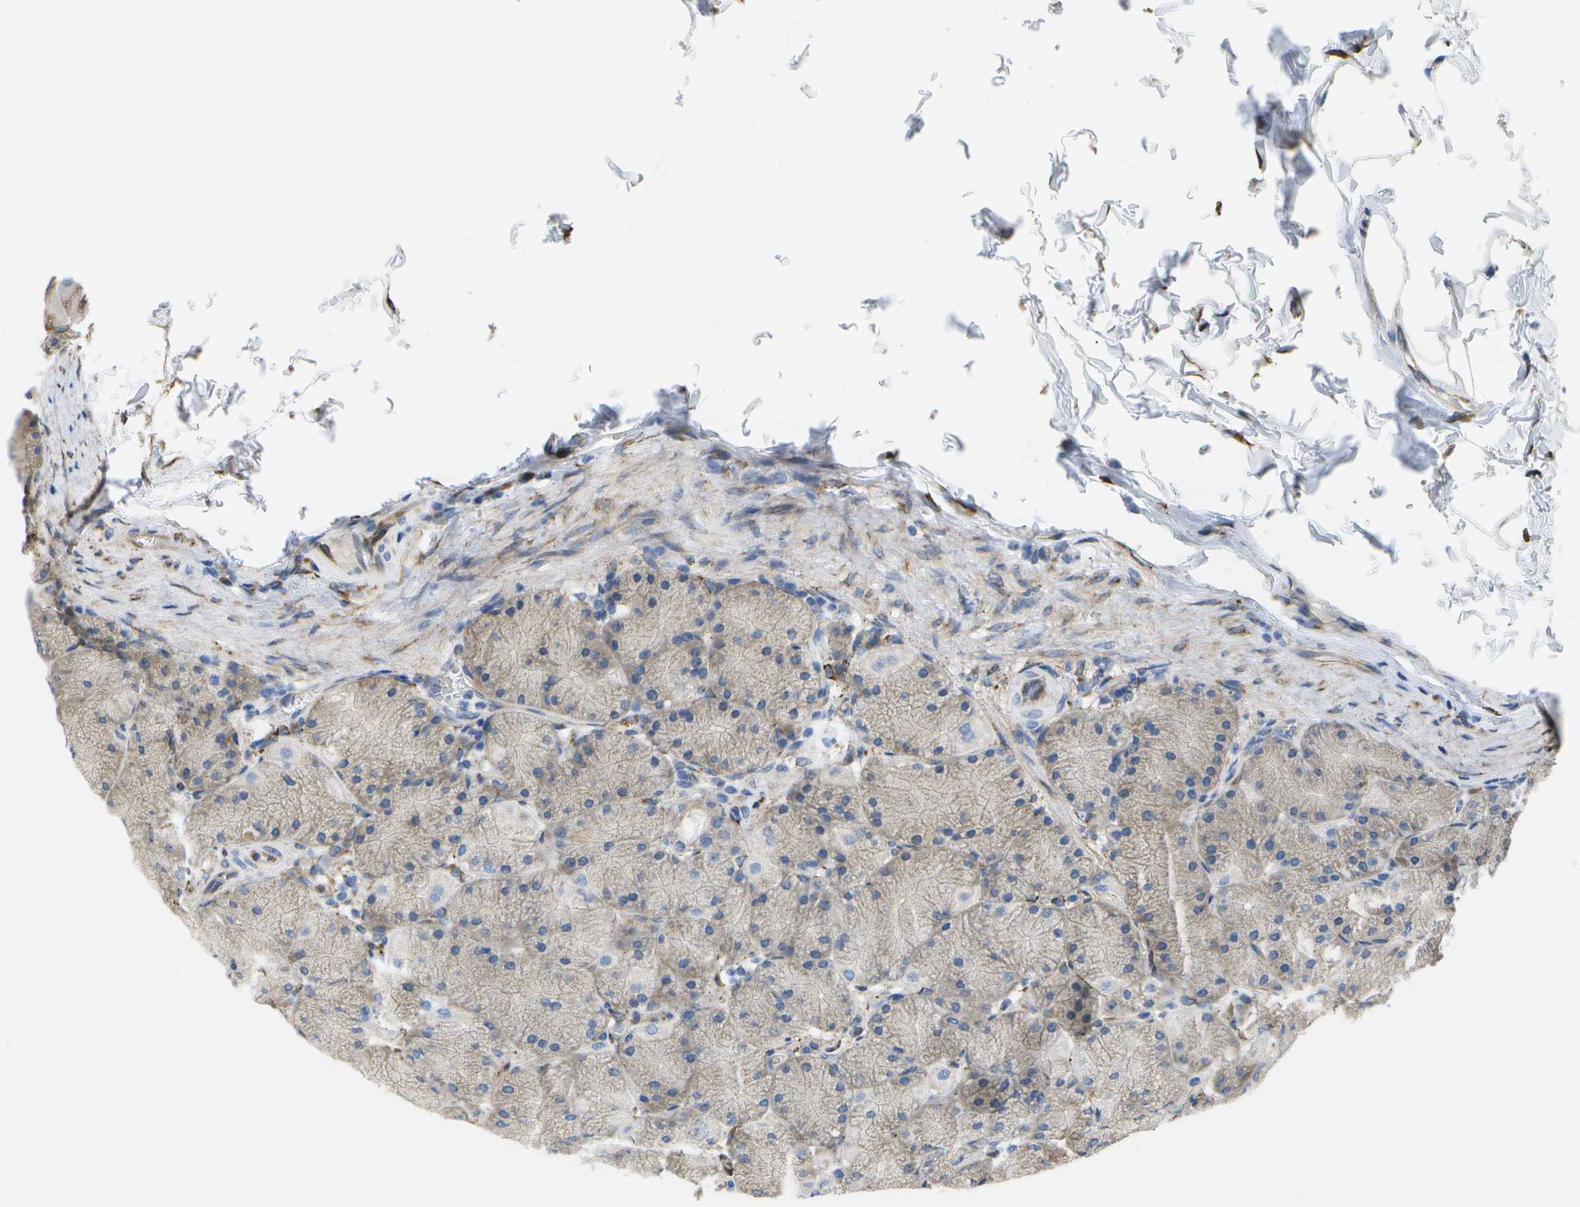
{"staining": {"intensity": "negative", "quantity": "none", "location": "none"}, "tissue": "stomach", "cell_type": "Glandular cells", "image_type": "normal", "snomed": [{"axis": "morphology", "description": "Normal tissue, NOS"}, {"axis": "topography", "description": "Stomach, upper"}], "caption": "High magnification brightfield microscopy of normal stomach stained with DAB (3,3'-diaminobenzidine) (brown) and counterstained with hematoxylin (blue): glandular cells show no significant positivity.", "gene": "ZDHHC17", "patient": {"sex": "female", "age": 56}}